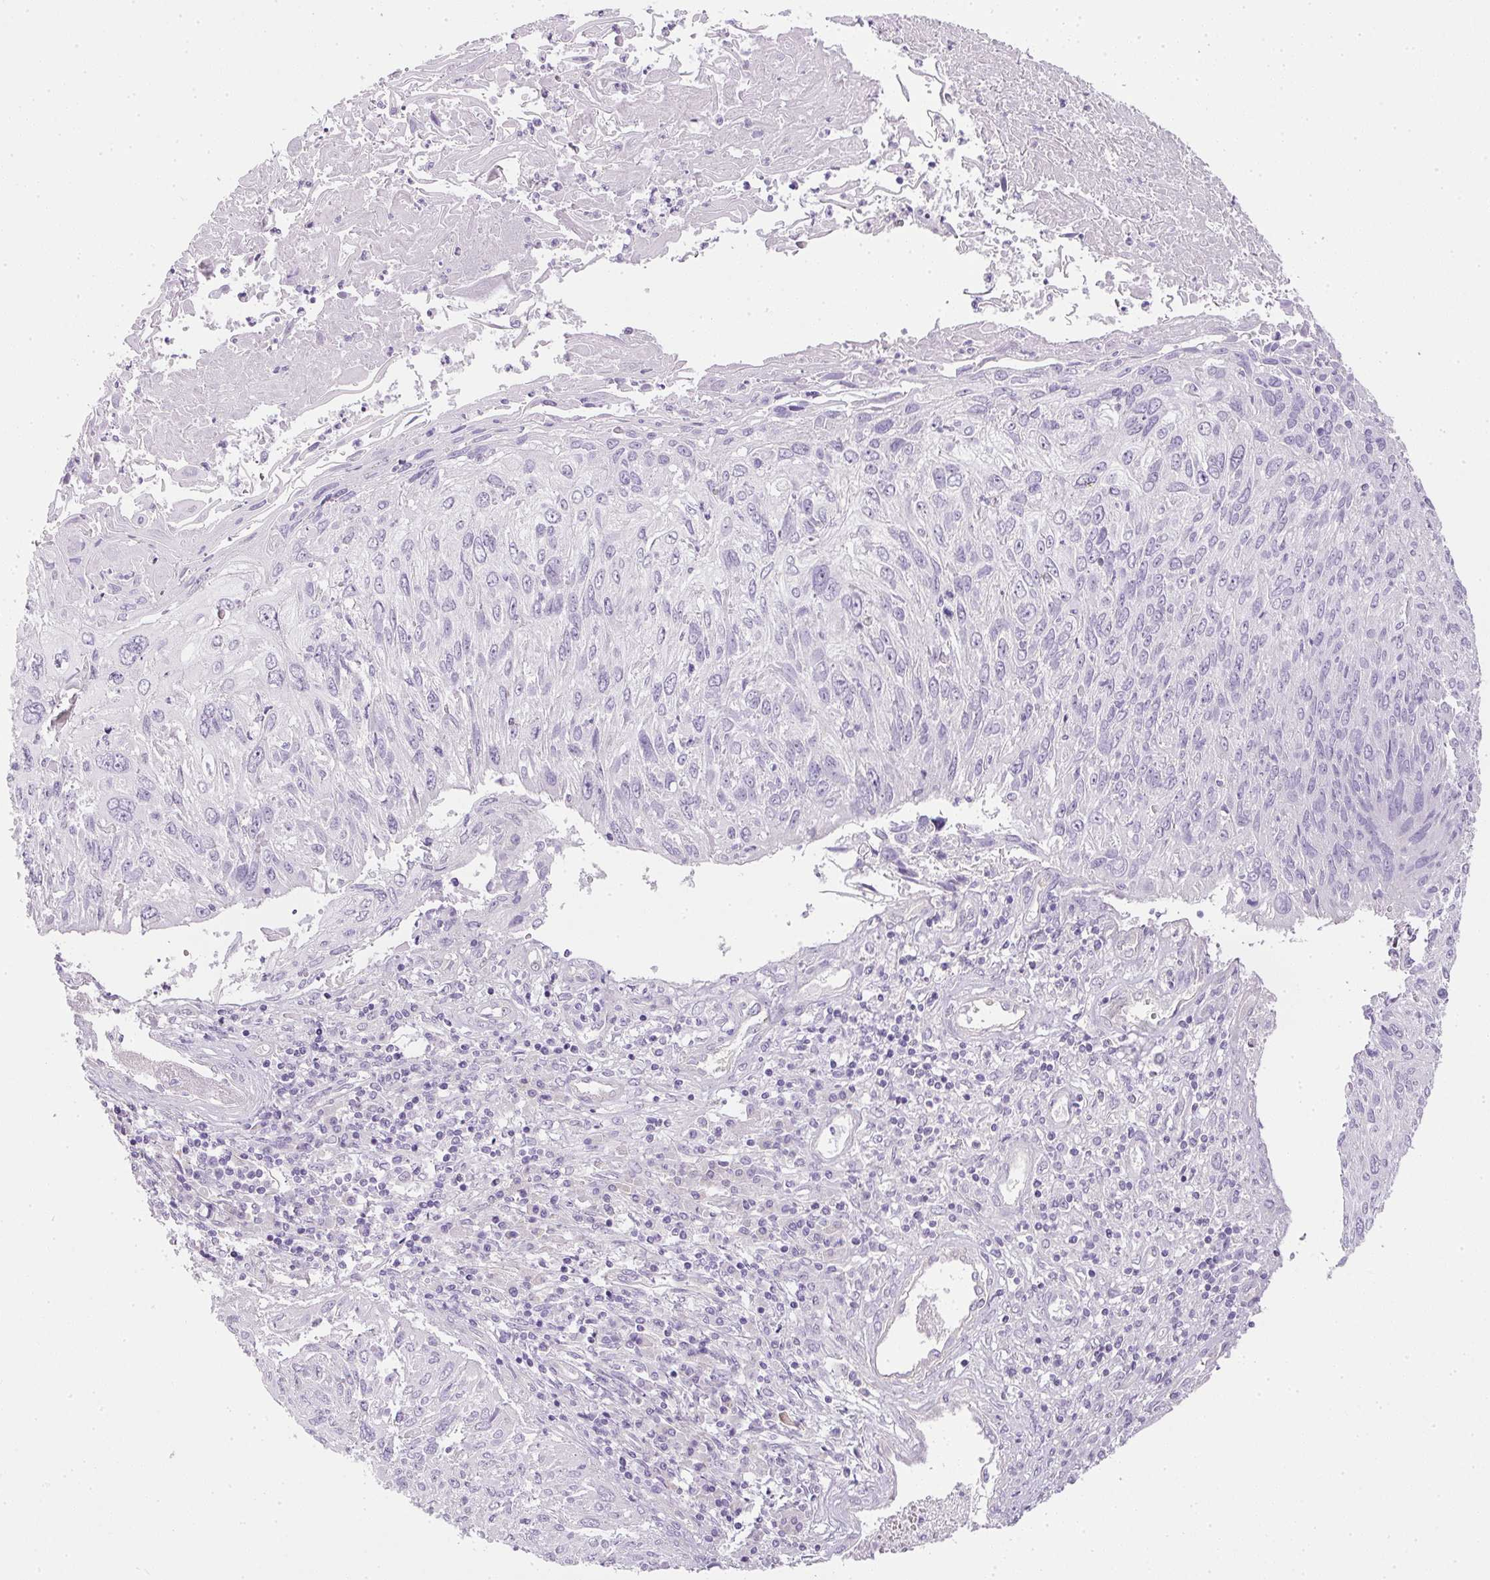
{"staining": {"intensity": "negative", "quantity": "none", "location": "none"}, "tissue": "cervical cancer", "cell_type": "Tumor cells", "image_type": "cancer", "snomed": [{"axis": "morphology", "description": "Squamous cell carcinoma, NOS"}, {"axis": "topography", "description": "Cervix"}], "caption": "This is an immunohistochemistry histopathology image of human squamous cell carcinoma (cervical). There is no positivity in tumor cells.", "gene": "RAX2", "patient": {"sex": "female", "age": 51}}